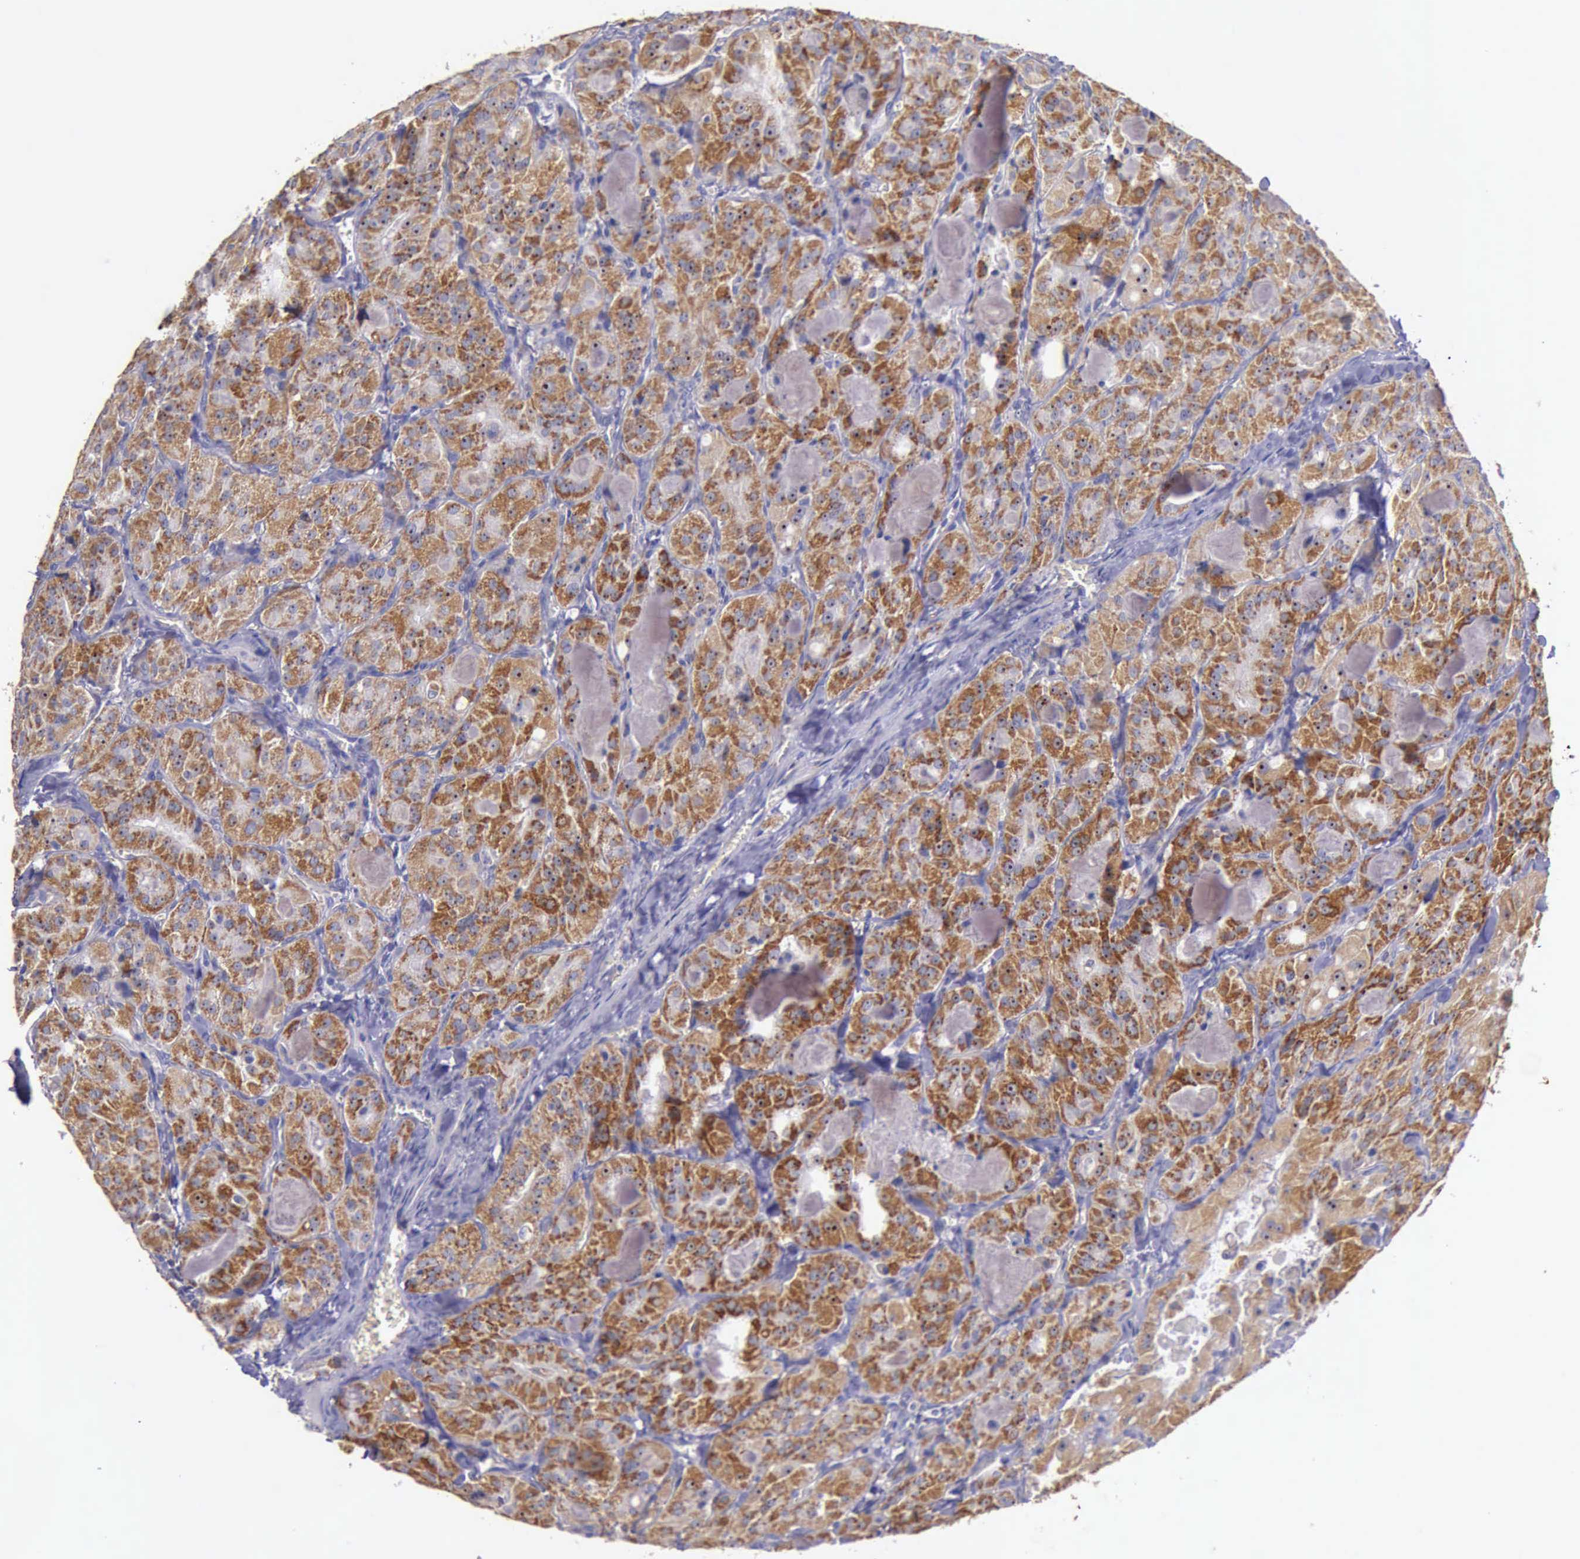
{"staining": {"intensity": "strong", "quantity": ">75%", "location": "cytoplasmic/membranous"}, "tissue": "thyroid cancer", "cell_type": "Tumor cells", "image_type": "cancer", "snomed": [{"axis": "morphology", "description": "Carcinoma, NOS"}, {"axis": "topography", "description": "Thyroid gland"}], "caption": "Immunohistochemical staining of human thyroid carcinoma reveals high levels of strong cytoplasmic/membranous protein expression in approximately >75% of tumor cells.", "gene": "TXN2", "patient": {"sex": "male", "age": 76}}